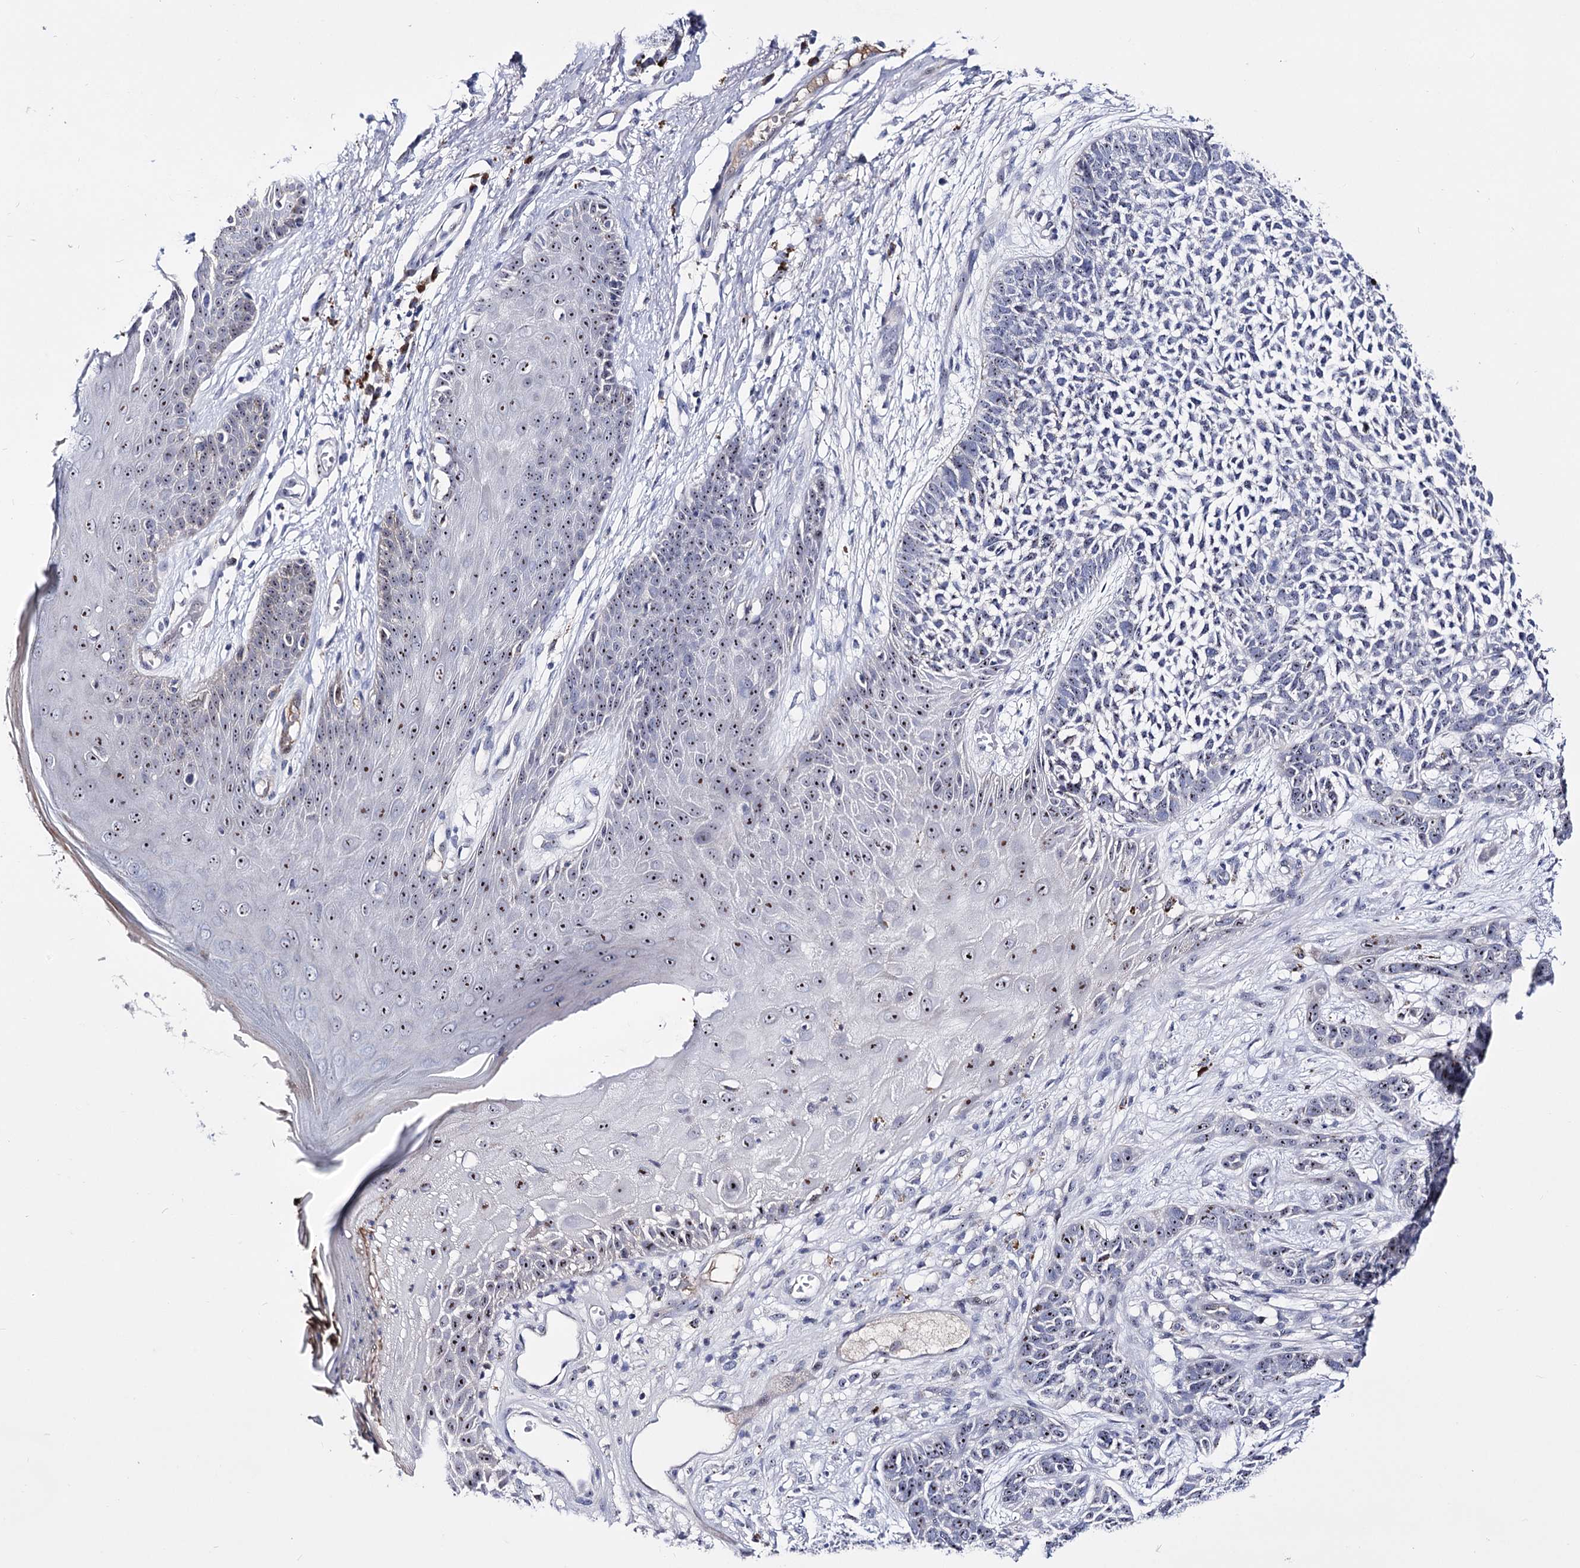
{"staining": {"intensity": "moderate", "quantity": "25%-75%", "location": "nuclear"}, "tissue": "skin cancer", "cell_type": "Tumor cells", "image_type": "cancer", "snomed": [{"axis": "morphology", "description": "Basal cell carcinoma"}, {"axis": "topography", "description": "Skin"}], "caption": "IHC image of skin cancer (basal cell carcinoma) stained for a protein (brown), which shows medium levels of moderate nuclear staining in about 25%-75% of tumor cells.", "gene": "PCGF5", "patient": {"sex": "female", "age": 84}}